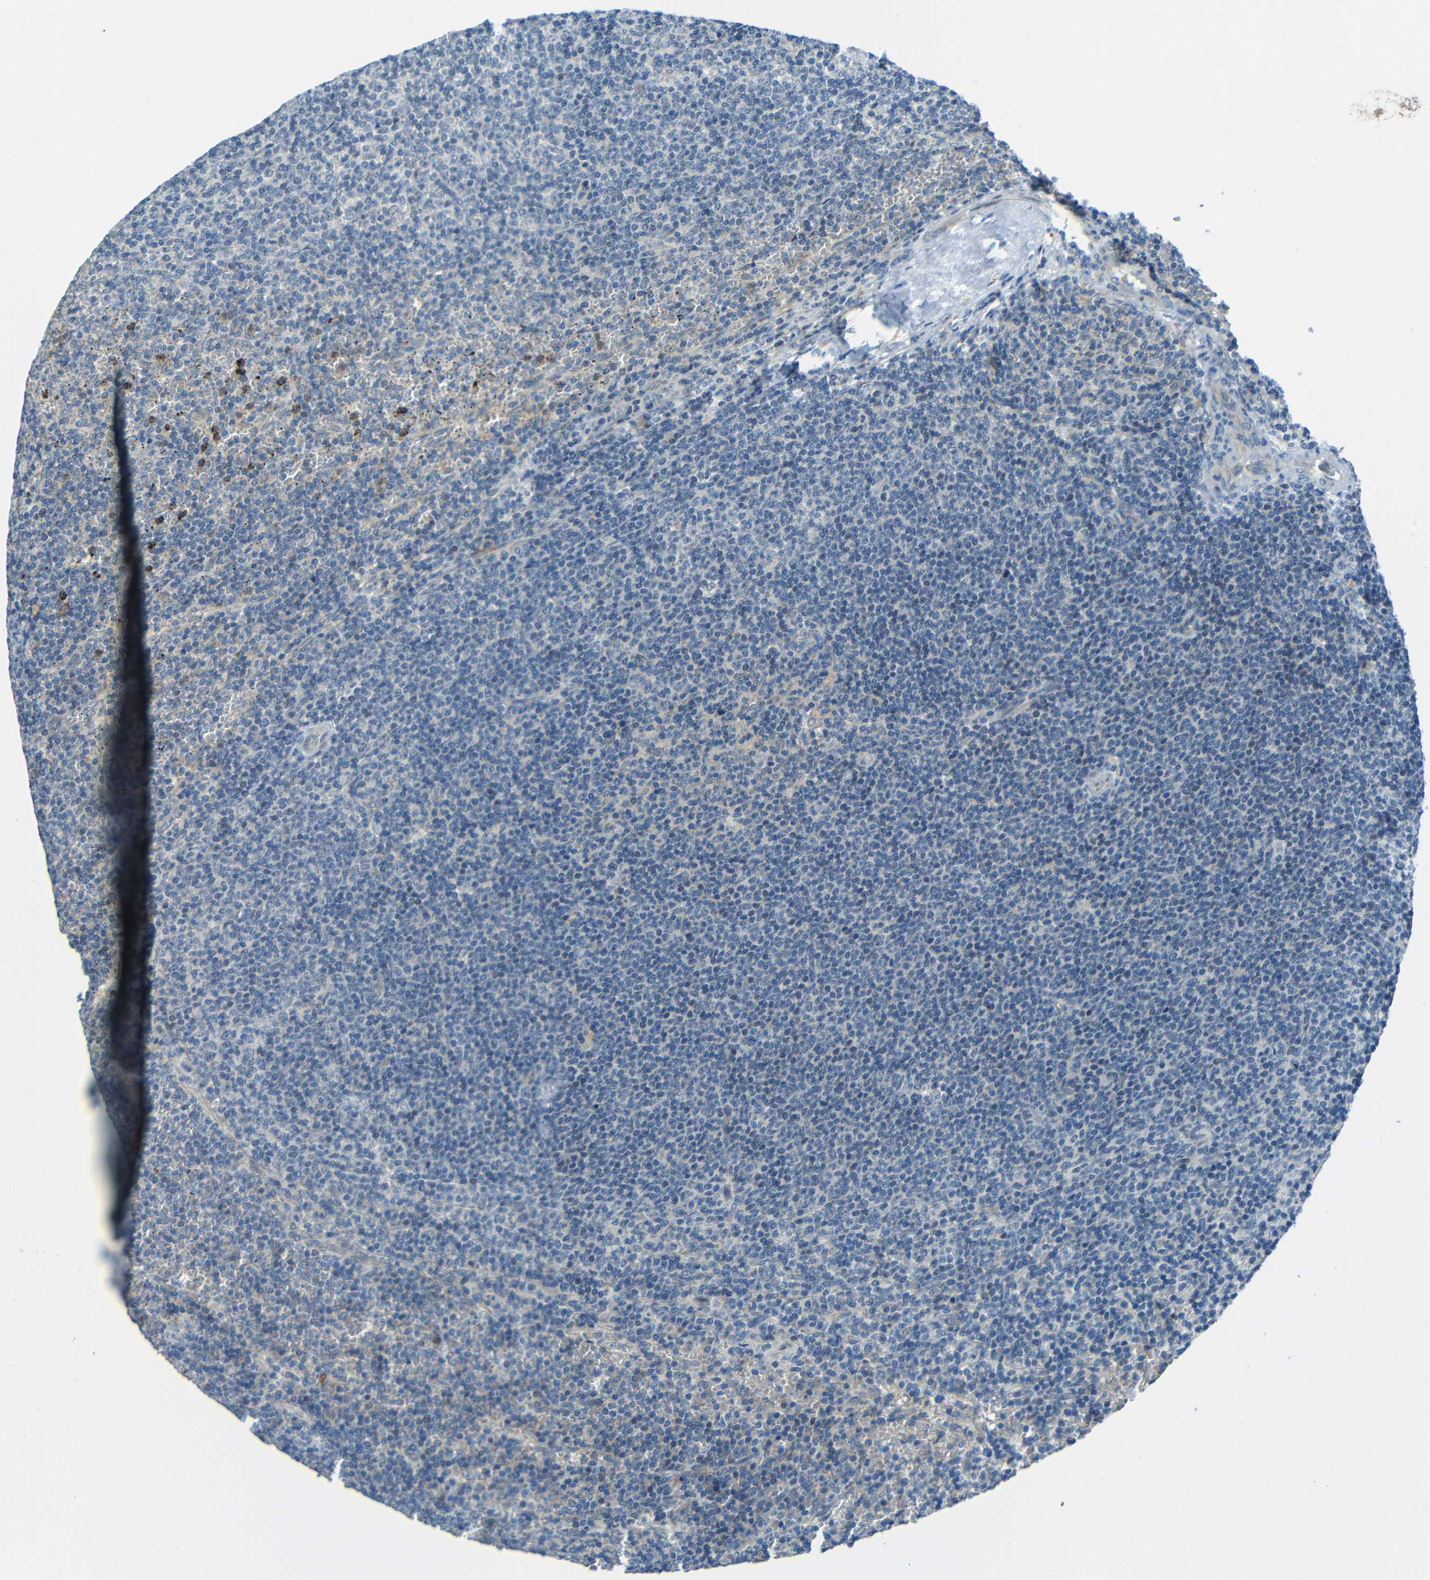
{"staining": {"intensity": "negative", "quantity": "none", "location": "none"}, "tissue": "lymphoma", "cell_type": "Tumor cells", "image_type": "cancer", "snomed": [{"axis": "morphology", "description": "Malignant lymphoma, non-Hodgkin's type, Low grade"}, {"axis": "topography", "description": "Spleen"}], "caption": "This photomicrograph is of low-grade malignant lymphoma, non-Hodgkin's type stained with immunohistochemistry (IHC) to label a protein in brown with the nuclei are counter-stained blue. There is no positivity in tumor cells.", "gene": "ANKRD22", "patient": {"sex": "female", "age": 50}}